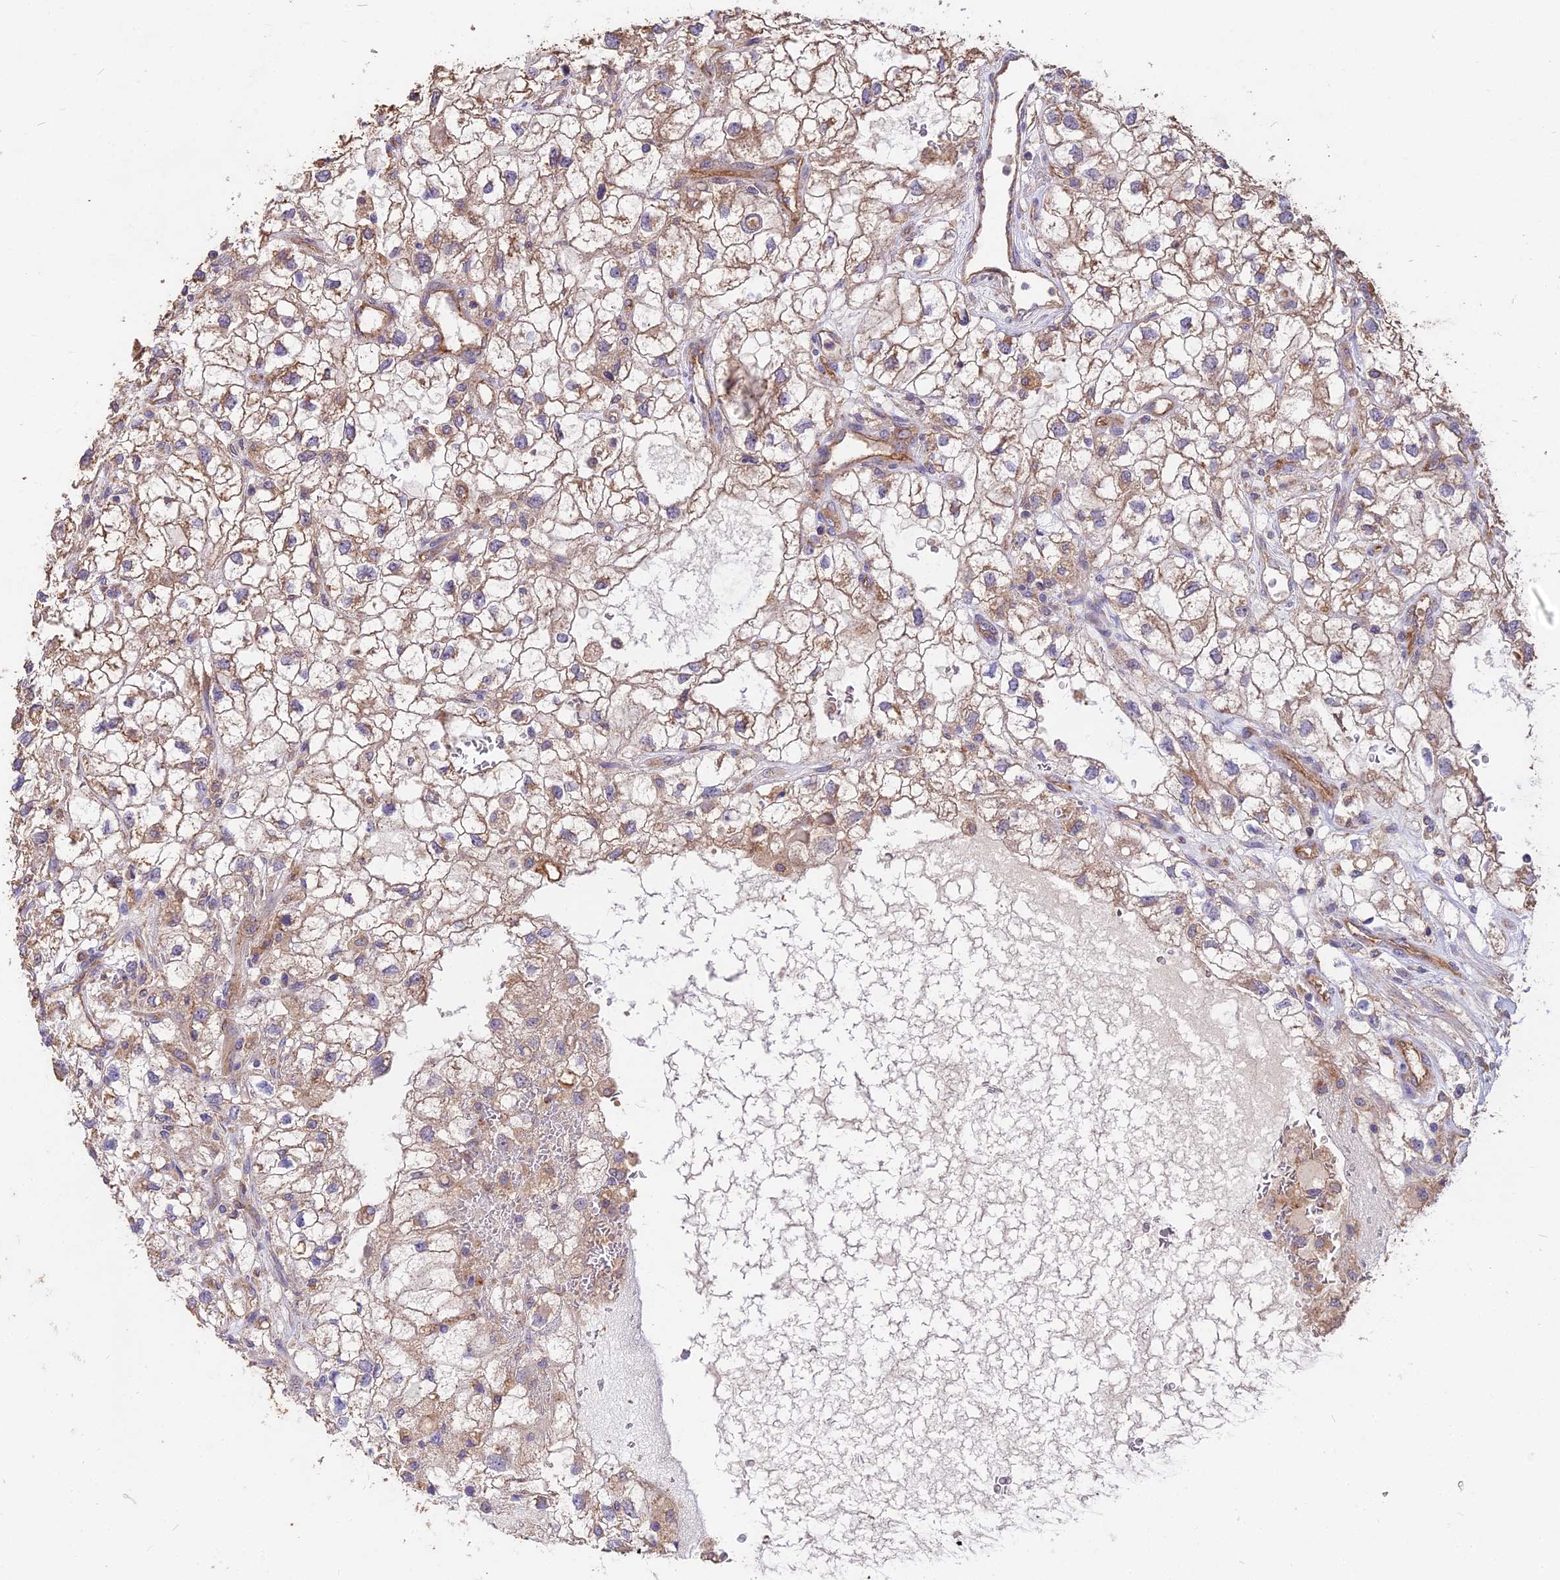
{"staining": {"intensity": "moderate", "quantity": "<25%", "location": "cytoplasmic/membranous"}, "tissue": "renal cancer", "cell_type": "Tumor cells", "image_type": "cancer", "snomed": [{"axis": "morphology", "description": "Adenocarcinoma, NOS"}, {"axis": "topography", "description": "Kidney"}], "caption": "This is a photomicrograph of immunohistochemistry staining of renal cancer, which shows moderate positivity in the cytoplasmic/membranous of tumor cells.", "gene": "CEMIP2", "patient": {"sex": "male", "age": 59}}